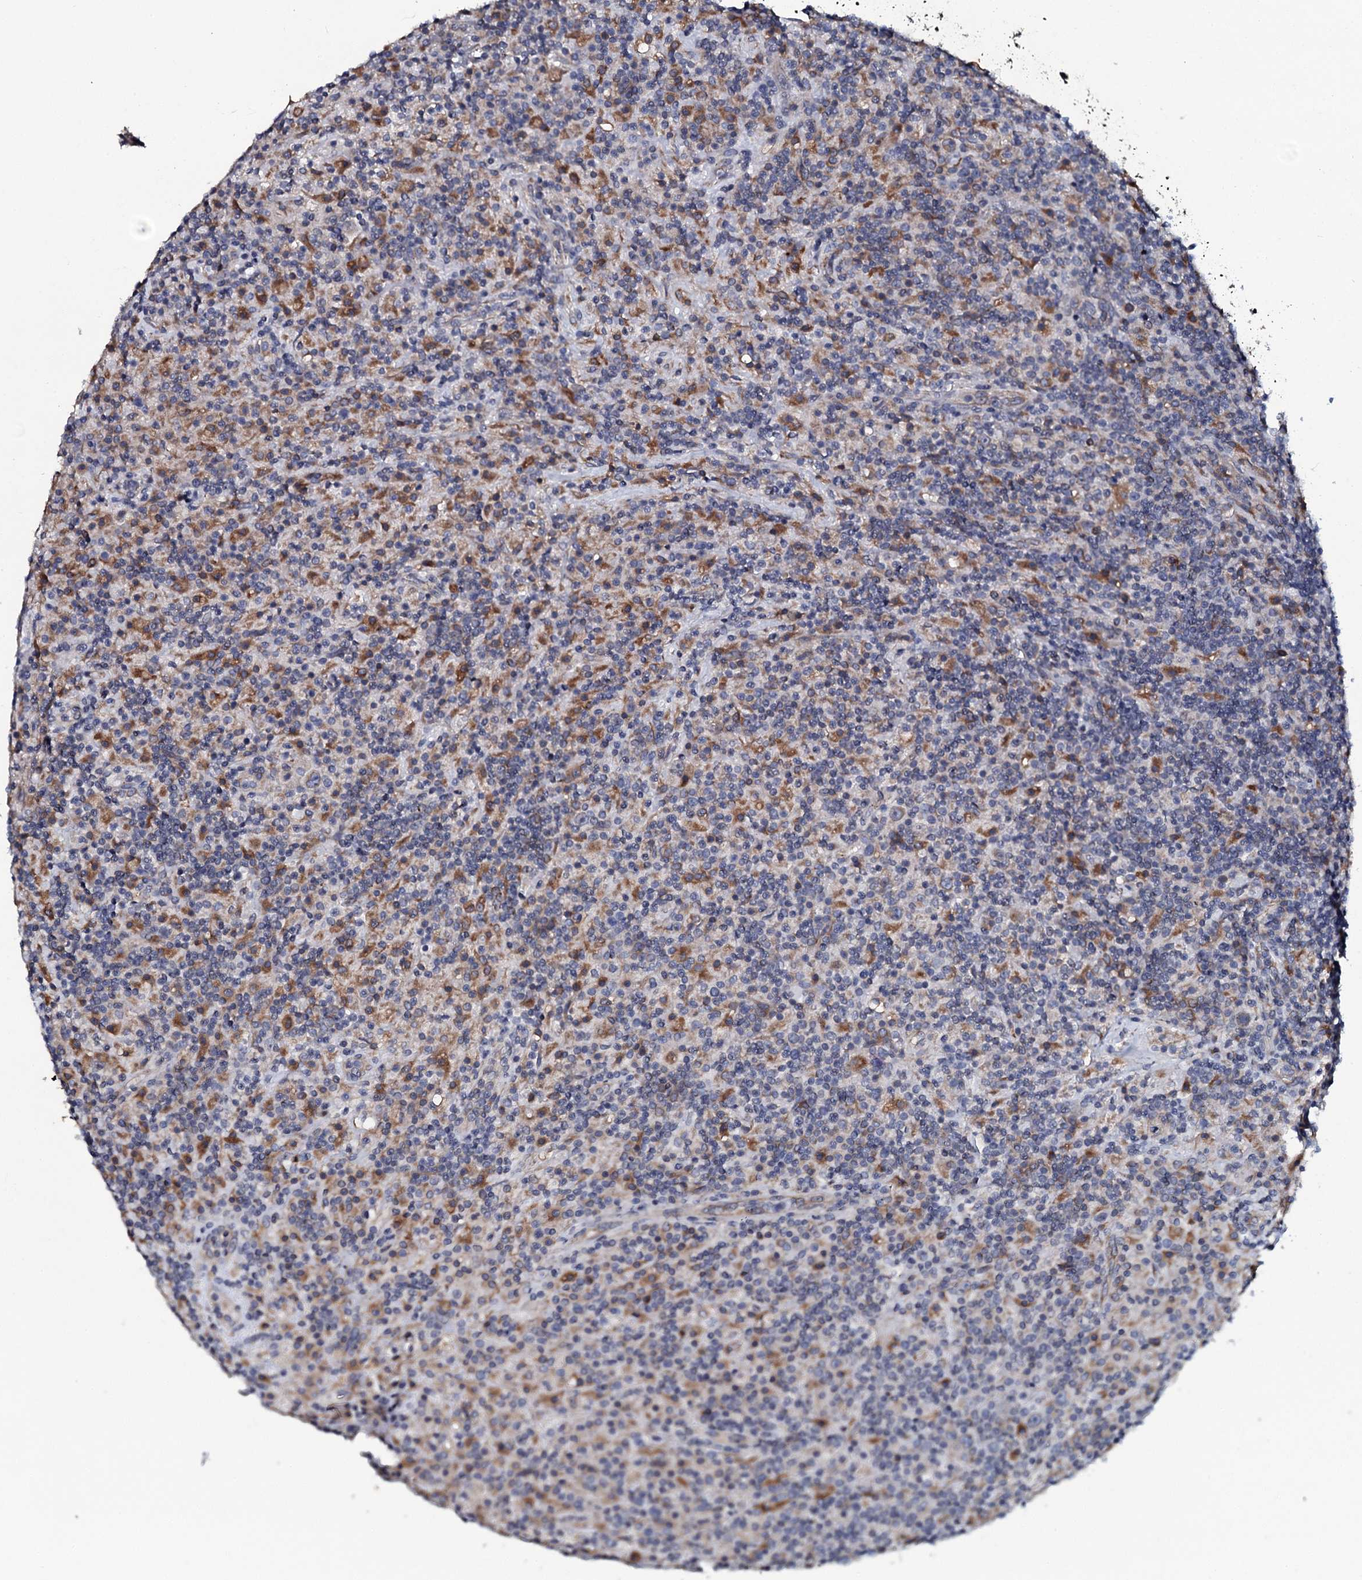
{"staining": {"intensity": "weak", "quantity": "<25%", "location": "cytoplasmic/membranous"}, "tissue": "lymphoma", "cell_type": "Tumor cells", "image_type": "cancer", "snomed": [{"axis": "morphology", "description": "Hodgkin's disease, NOS"}, {"axis": "topography", "description": "Lymph node"}], "caption": "This is an IHC histopathology image of human Hodgkin's disease. There is no expression in tumor cells.", "gene": "TMEM151A", "patient": {"sex": "male", "age": 70}}